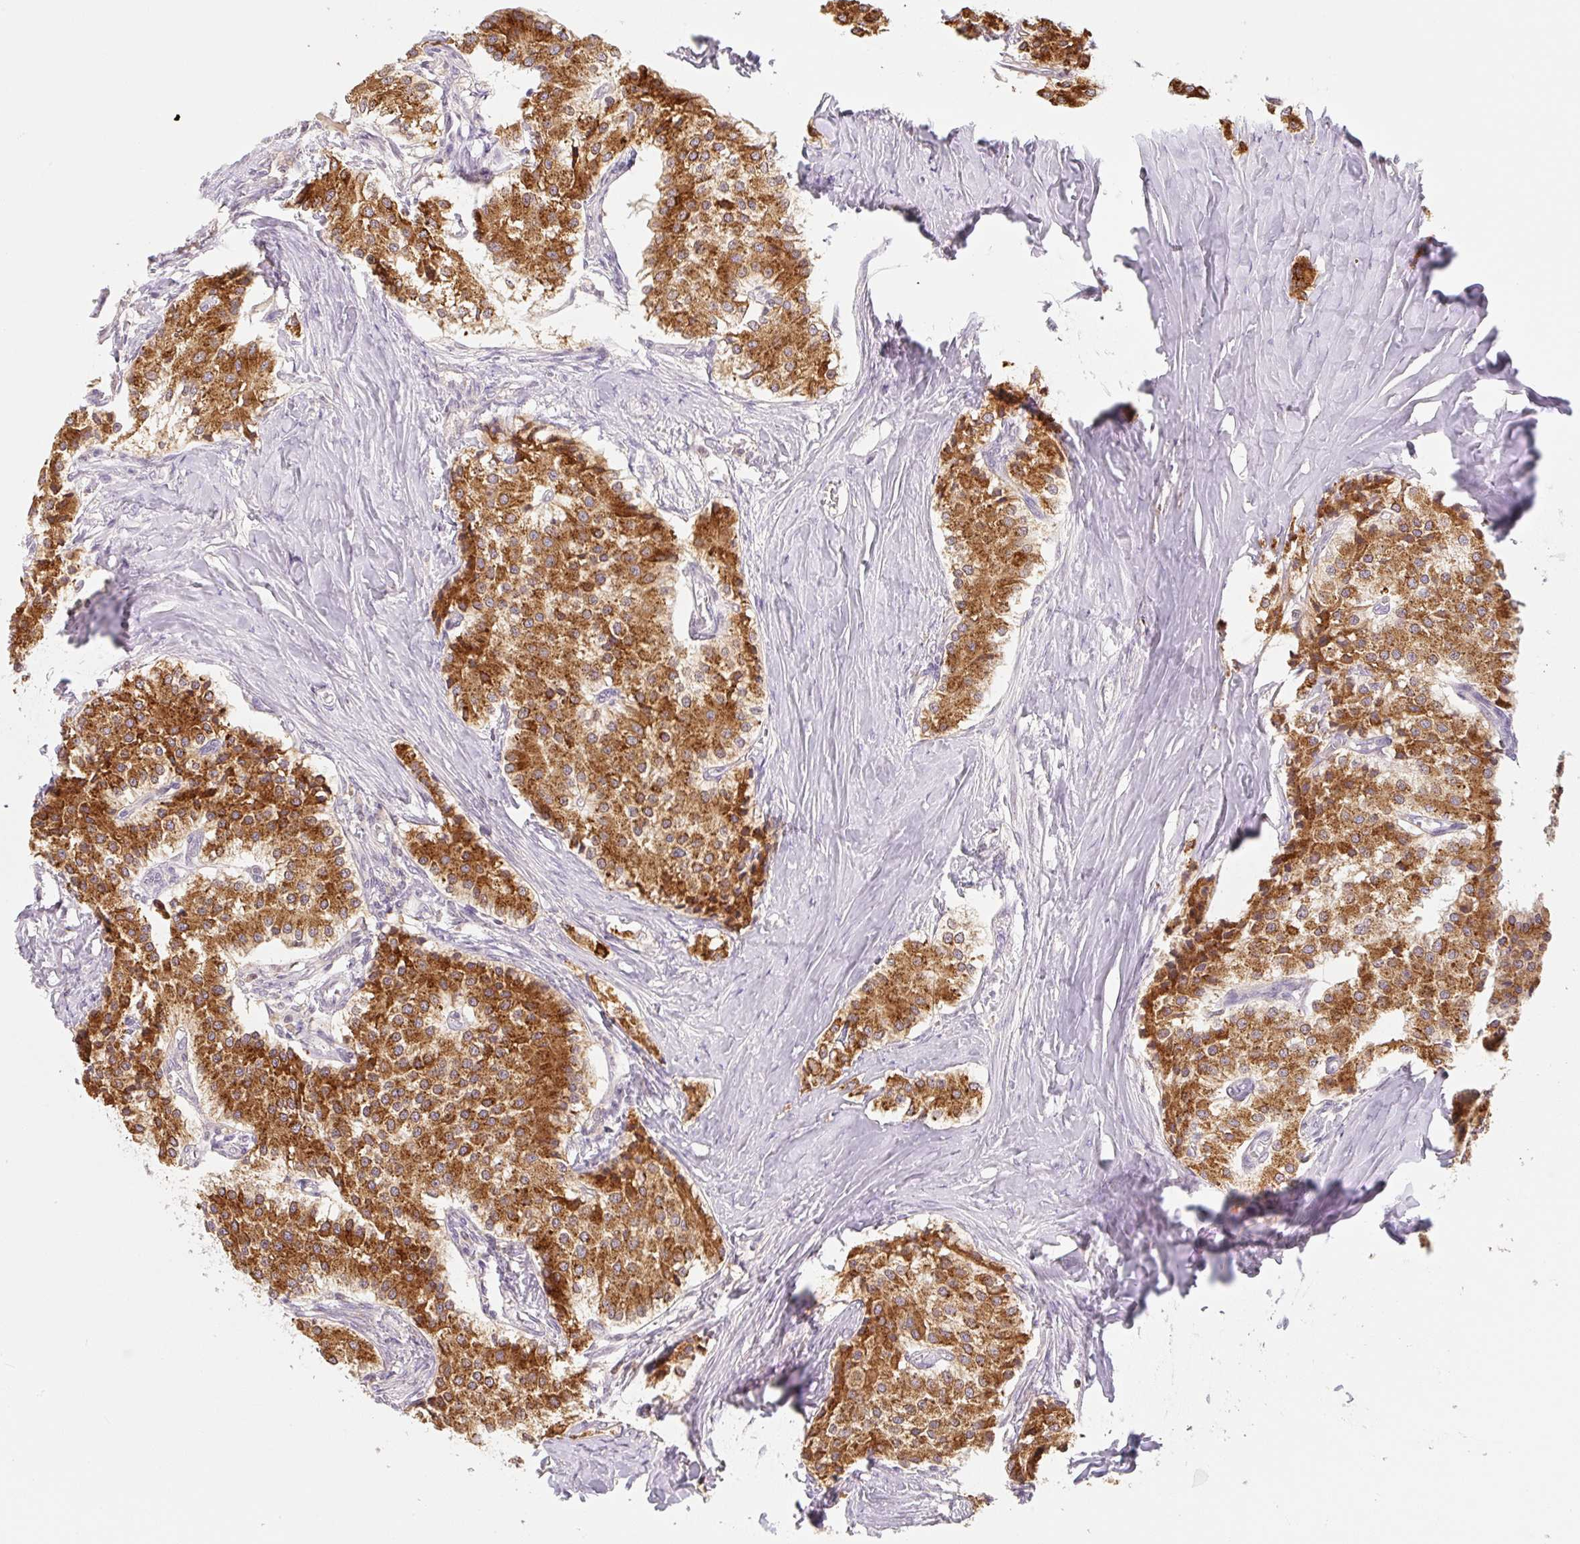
{"staining": {"intensity": "strong", "quantity": ">75%", "location": "cytoplasmic/membranous"}, "tissue": "carcinoid", "cell_type": "Tumor cells", "image_type": "cancer", "snomed": [{"axis": "morphology", "description": "Carcinoid, malignant, NOS"}, {"axis": "topography", "description": "Colon"}], "caption": "Immunohistochemistry photomicrograph of neoplastic tissue: human carcinoid stained using IHC displays high levels of strong protein expression localized specifically in the cytoplasmic/membranous of tumor cells, appearing as a cytoplasmic/membranous brown color.", "gene": "MIA2", "patient": {"sex": "female", "age": 52}}